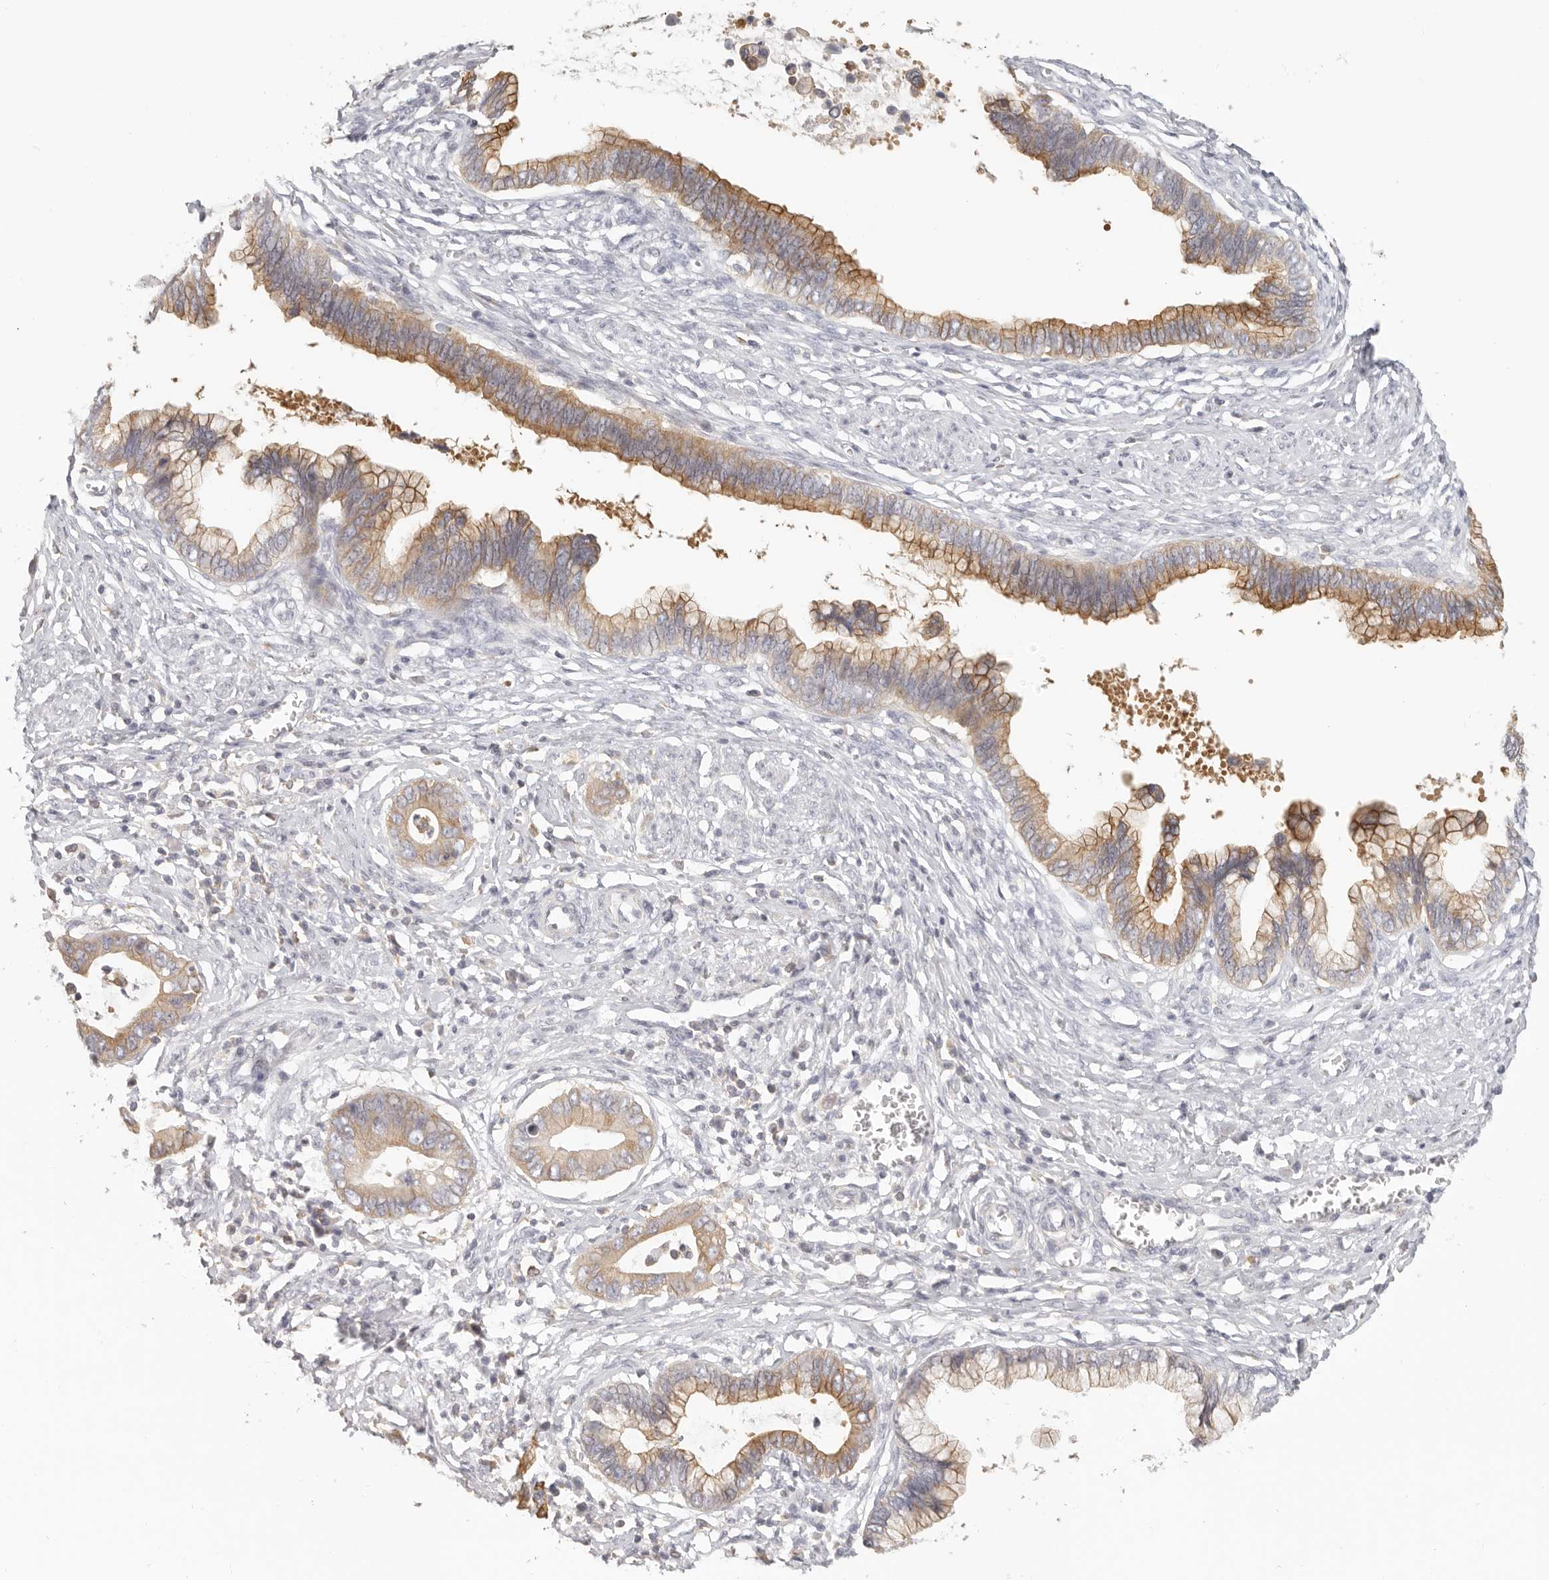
{"staining": {"intensity": "moderate", "quantity": ">75%", "location": "cytoplasmic/membranous"}, "tissue": "cervical cancer", "cell_type": "Tumor cells", "image_type": "cancer", "snomed": [{"axis": "morphology", "description": "Adenocarcinoma, NOS"}, {"axis": "topography", "description": "Cervix"}], "caption": "Tumor cells exhibit moderate cytoplasmic/membranous positivity in approximately >75% of cells in cervical cancer.", "gene": "ANXA9", "patient": {"sex": "female", "age": 44}}